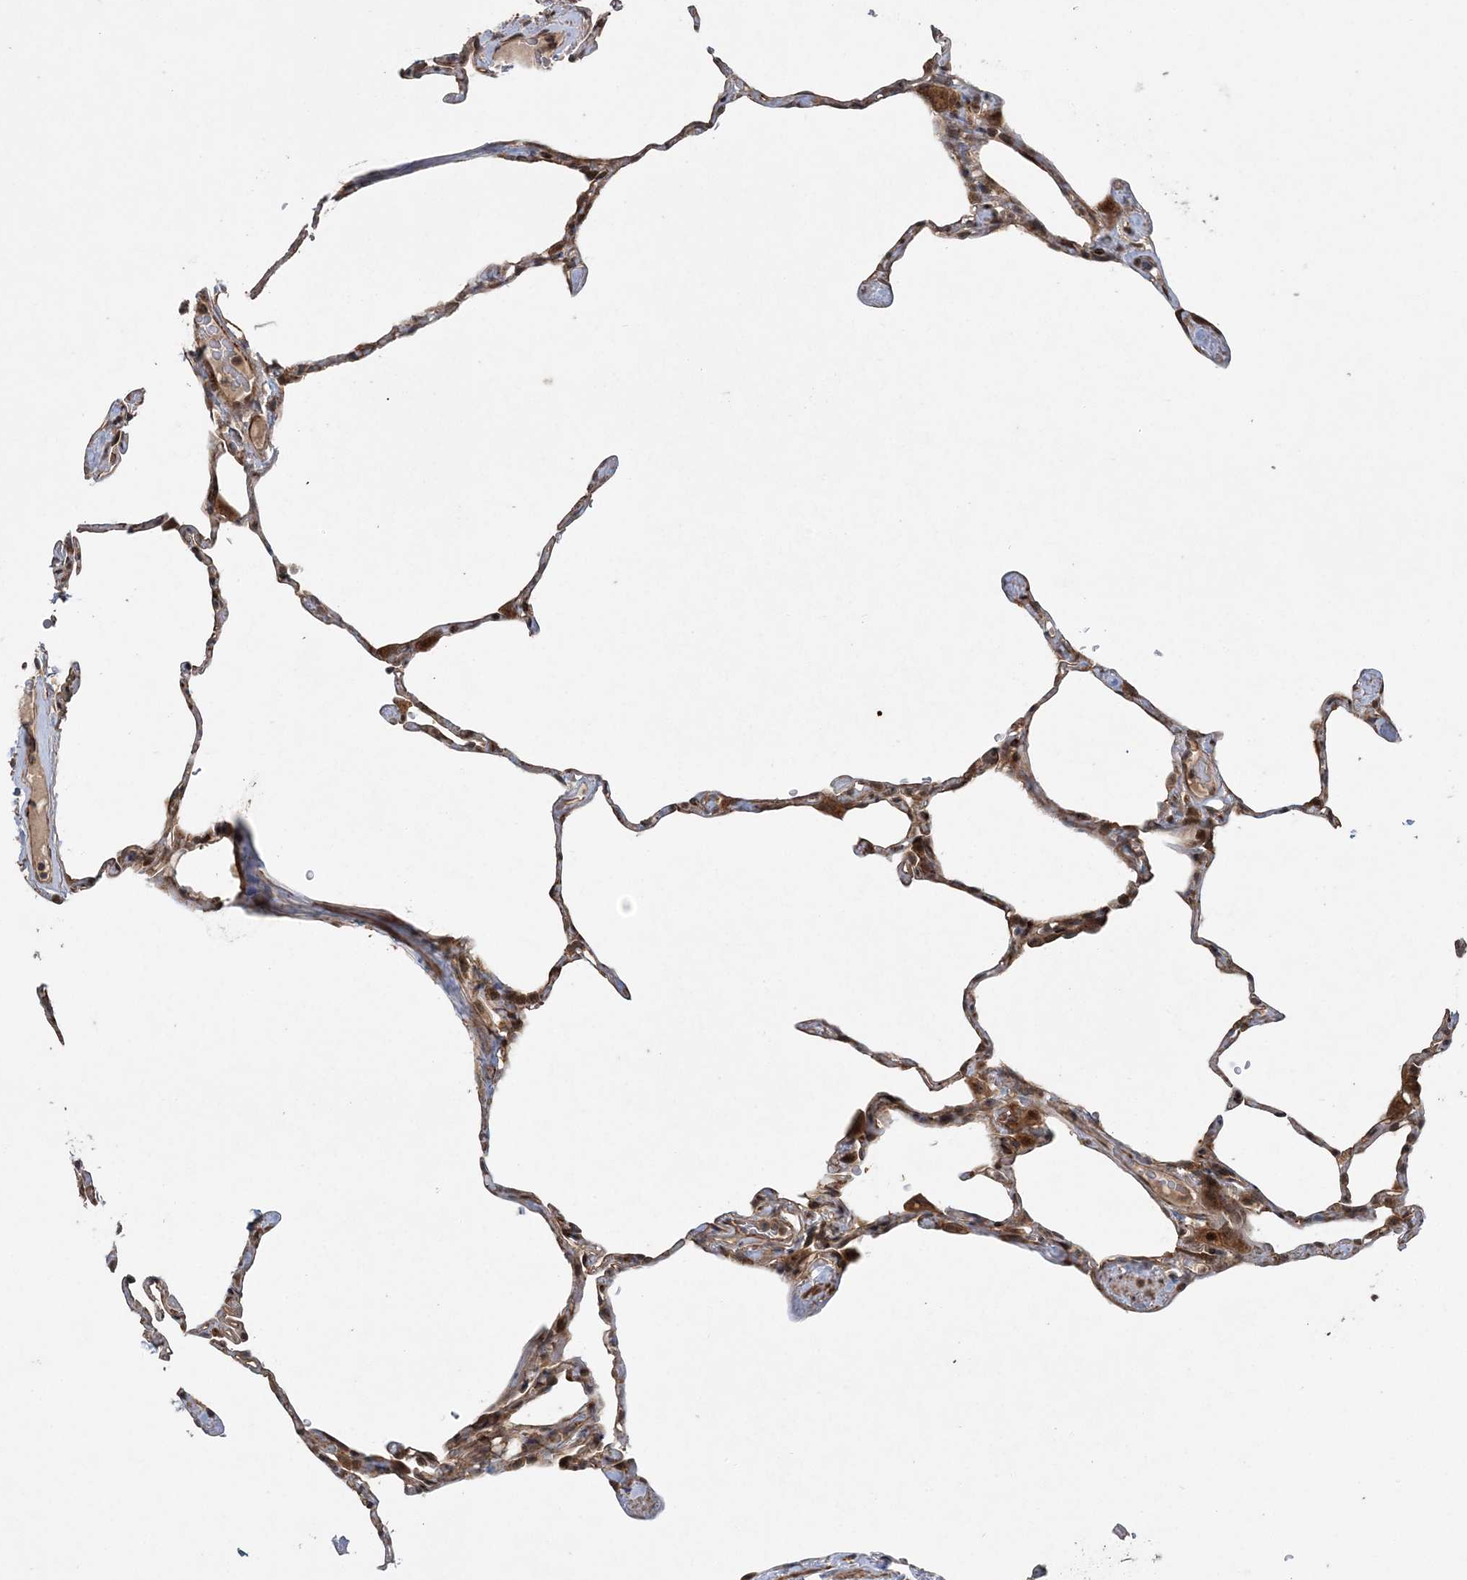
{"staining": {"intensity": "moderate", "quantity": ">75%", "location": "cytoplasmic/membranous"}, "tissue": "lung", "cell_type": "Alveolar cells", "image_type": "normal", "snomed": [{"axis": "morphology", "description": "Normal tissue, NOS"}, {"axis": "topography", "description": "Lung"}], "caption": "Immunohistochemistry (IHC) of normal human lung shows medium levels of moderate cytoplasmic/membranous expression in approximately >75% of alveolar cells. Nuclei are stained in blue.", "gene": "UBTD2", "patient": {"sex": "male", "age": 65}}